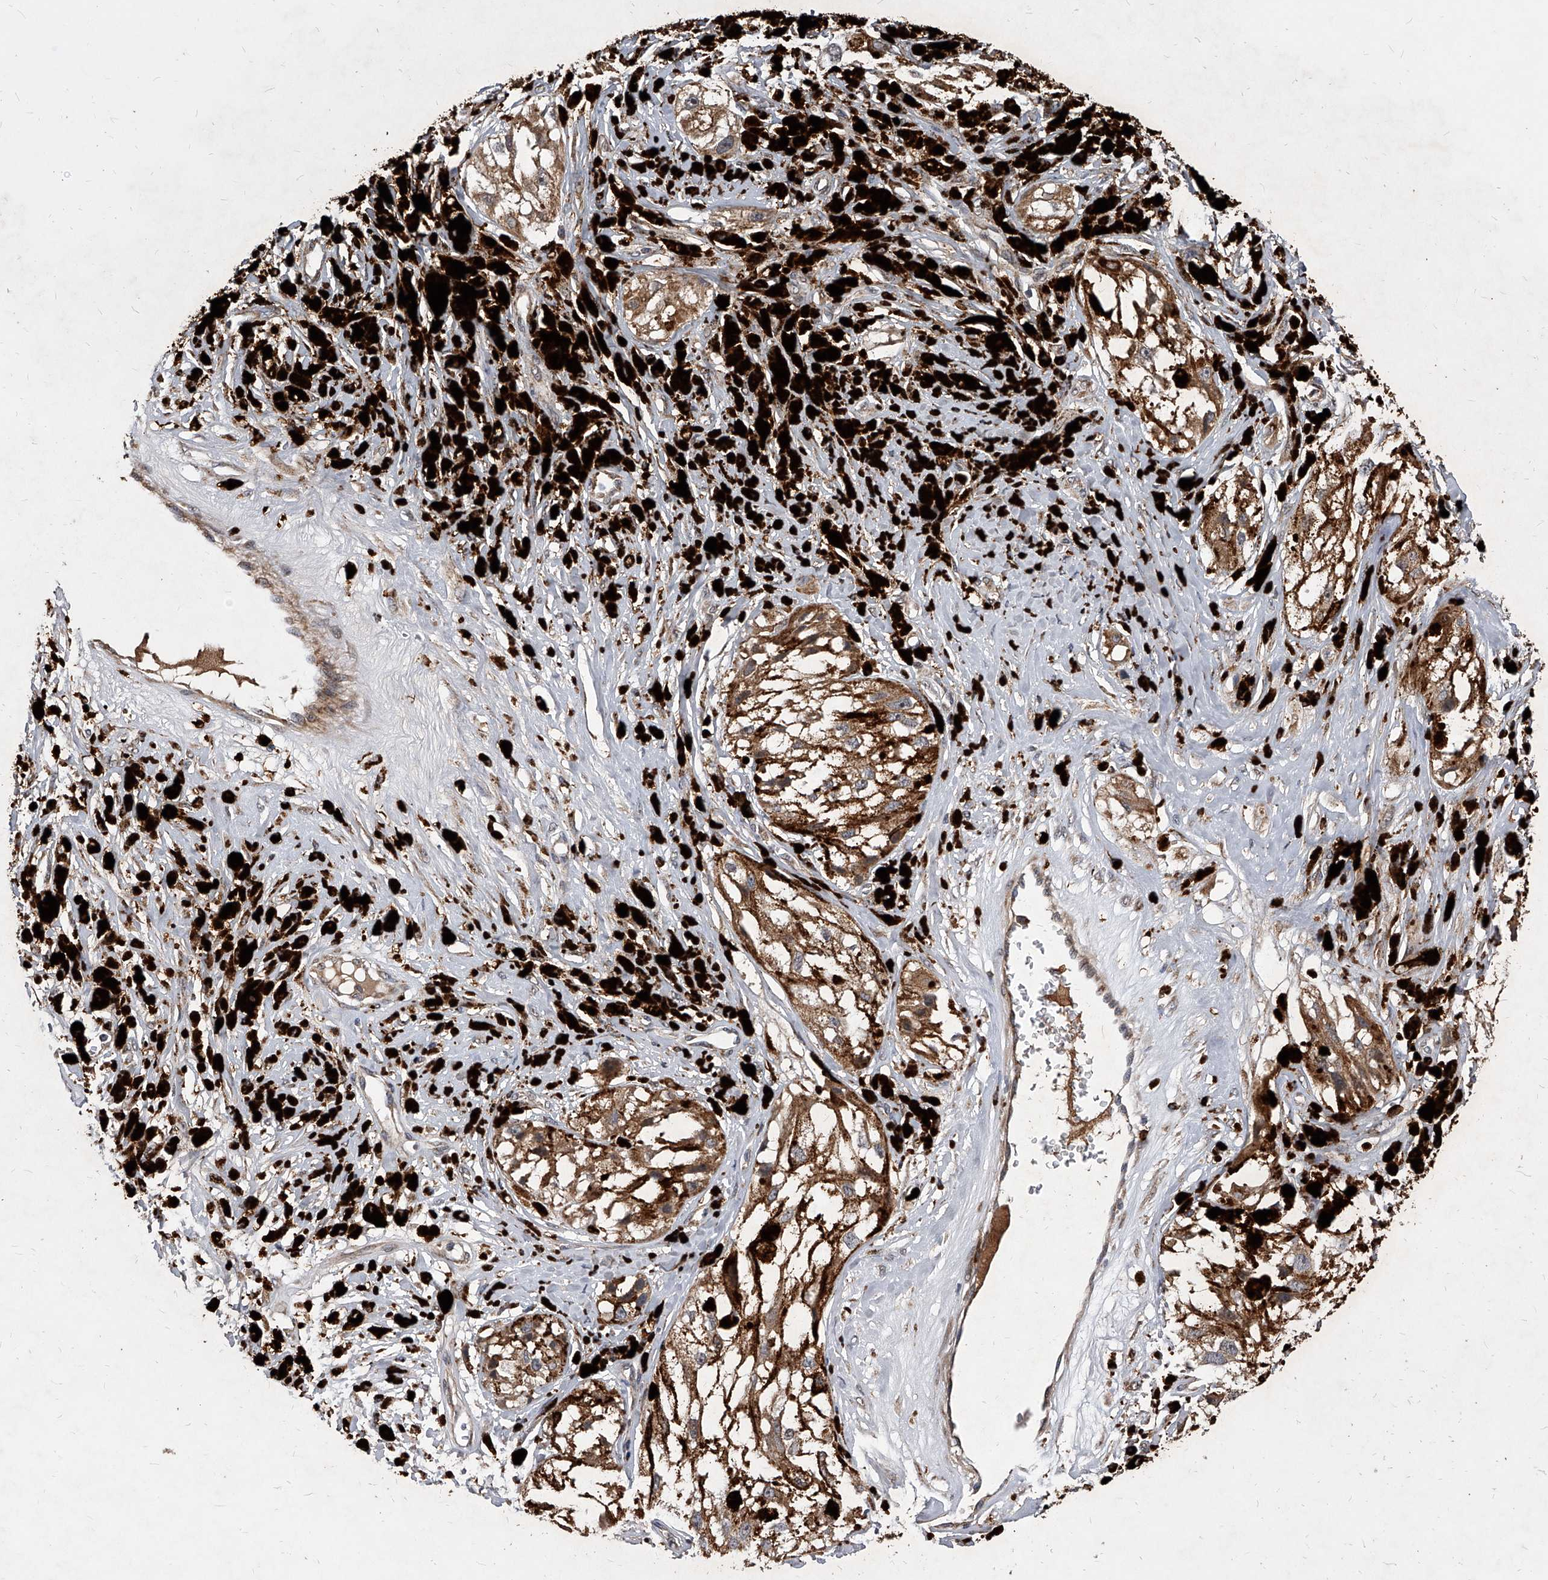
{"staining": {"intensity": "weak", "quantity": ">75%", "location": "cytoplasmic/membranous"}, "tissue": "melanoma", "cell_type": "Tumor cells", "image_type": "cancer", "snomed": [{"axis": "morphology", "description": "Malignant melanoma, NOS"}, {"axis": "topography", "description": "Skin"}], "caption": "Brown immunohistochemical staining in malignant melanoma displays weak cytoplasmic/membranous expression in approximately >75% of tumor cells. The staining was performed using DAB to visualize the protein expression in brown, while the nuclei were stained in blue with hematoxylin (Magnification: 20x).", "gene": "SOBP", "patient": {"sex": "male", "age": 88}}